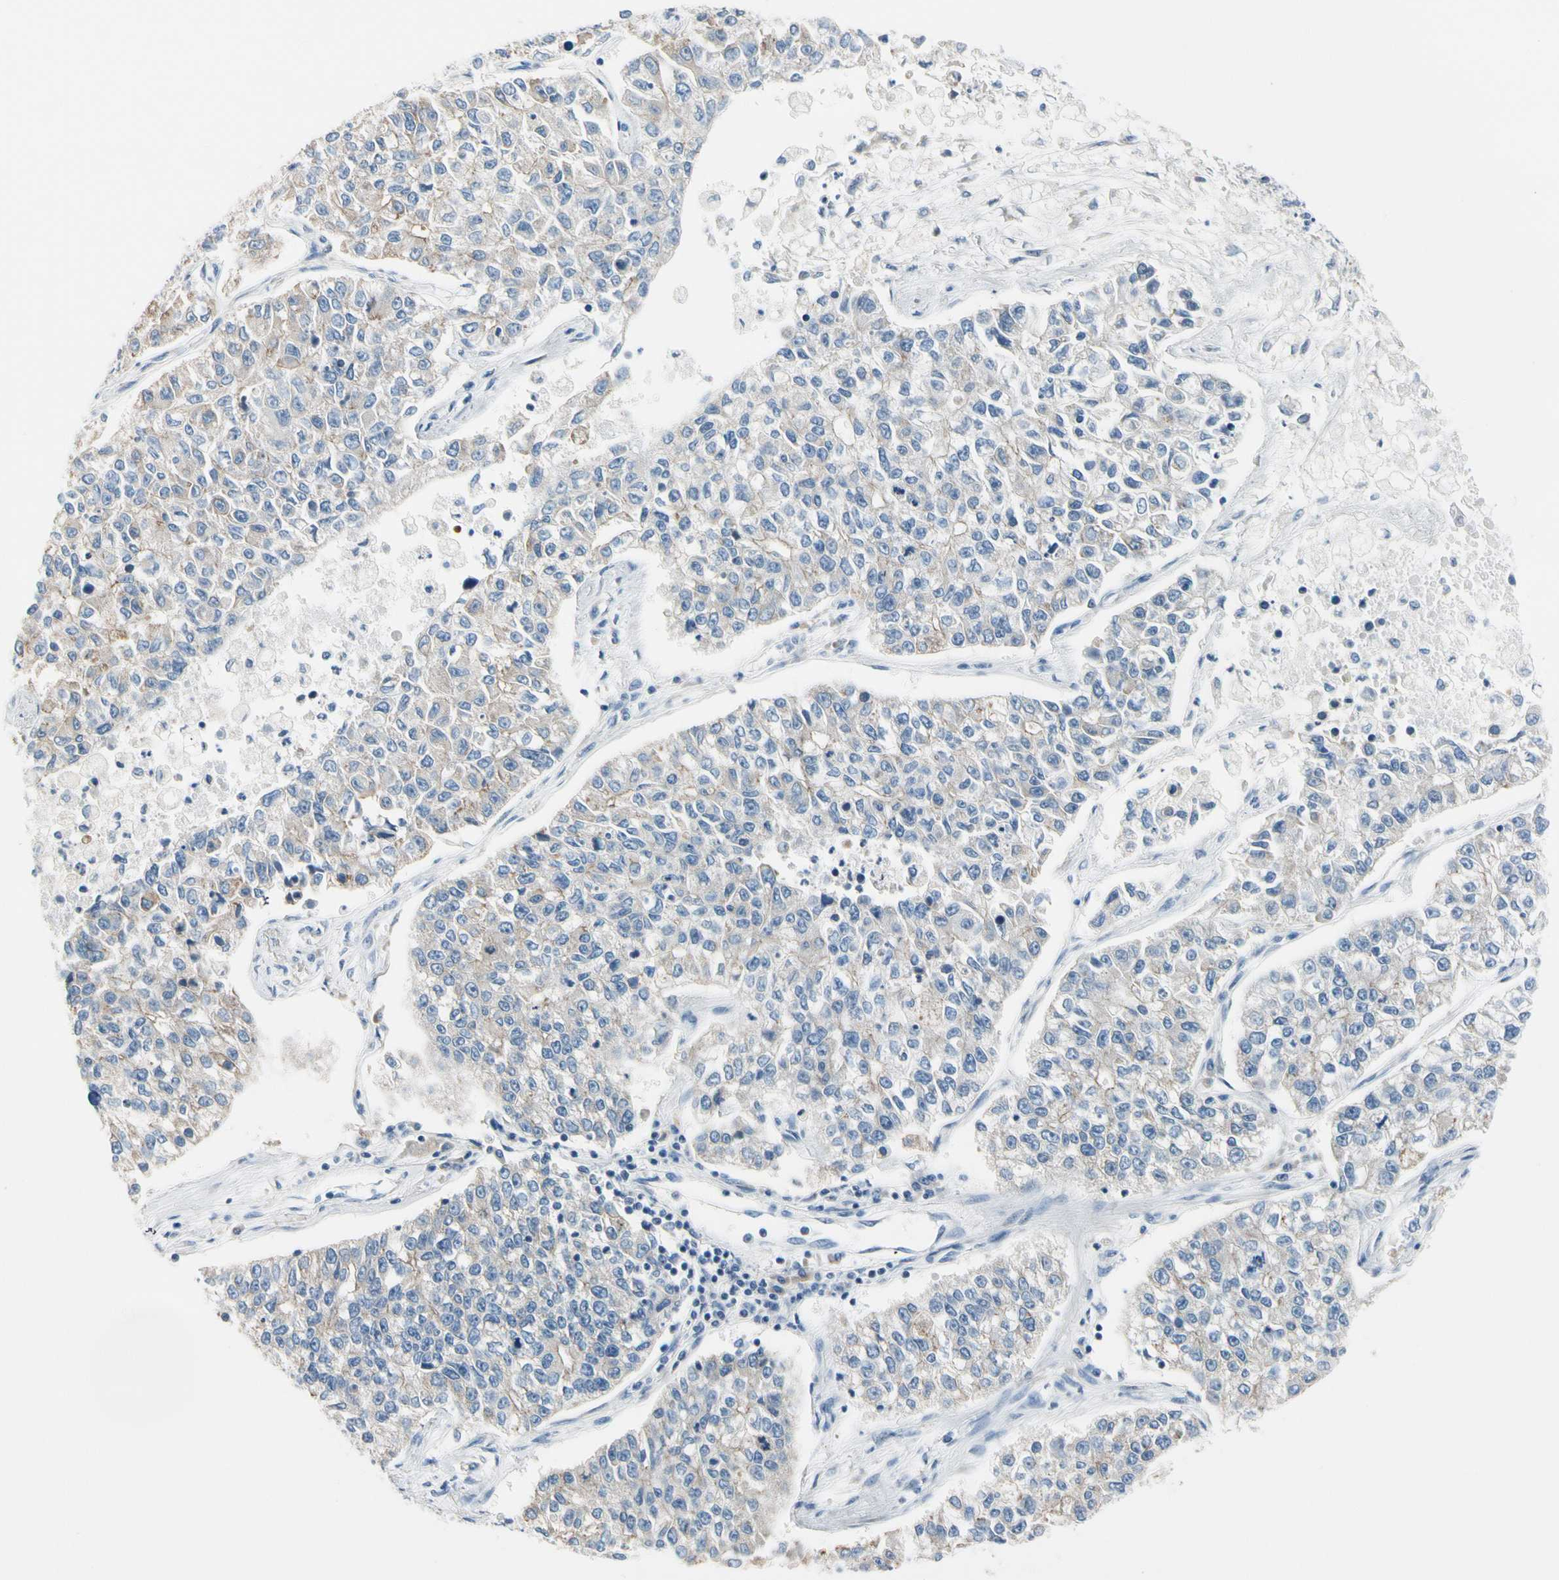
{"staining": {"intensity": "weak", "quantity": "25%-75%", "location": "cytoplasmic/membranous"}, "tissue": "lung cancer", "cell_type": "Tumor cells", "image_type": "cancer", "snomed": [{"axis": "morphology", "description": "Adenocarcinoma, NOS"}, {"axis": "topography", "description": "Lung"}], "caption": "This micrograph displays IHC staining of lung cancer, with low weak cytoplasmic/membranous staining in about 25%-75% of tumor cells.", "gene": "FCER2", "patient": {"sex": "male", "age": 49}}